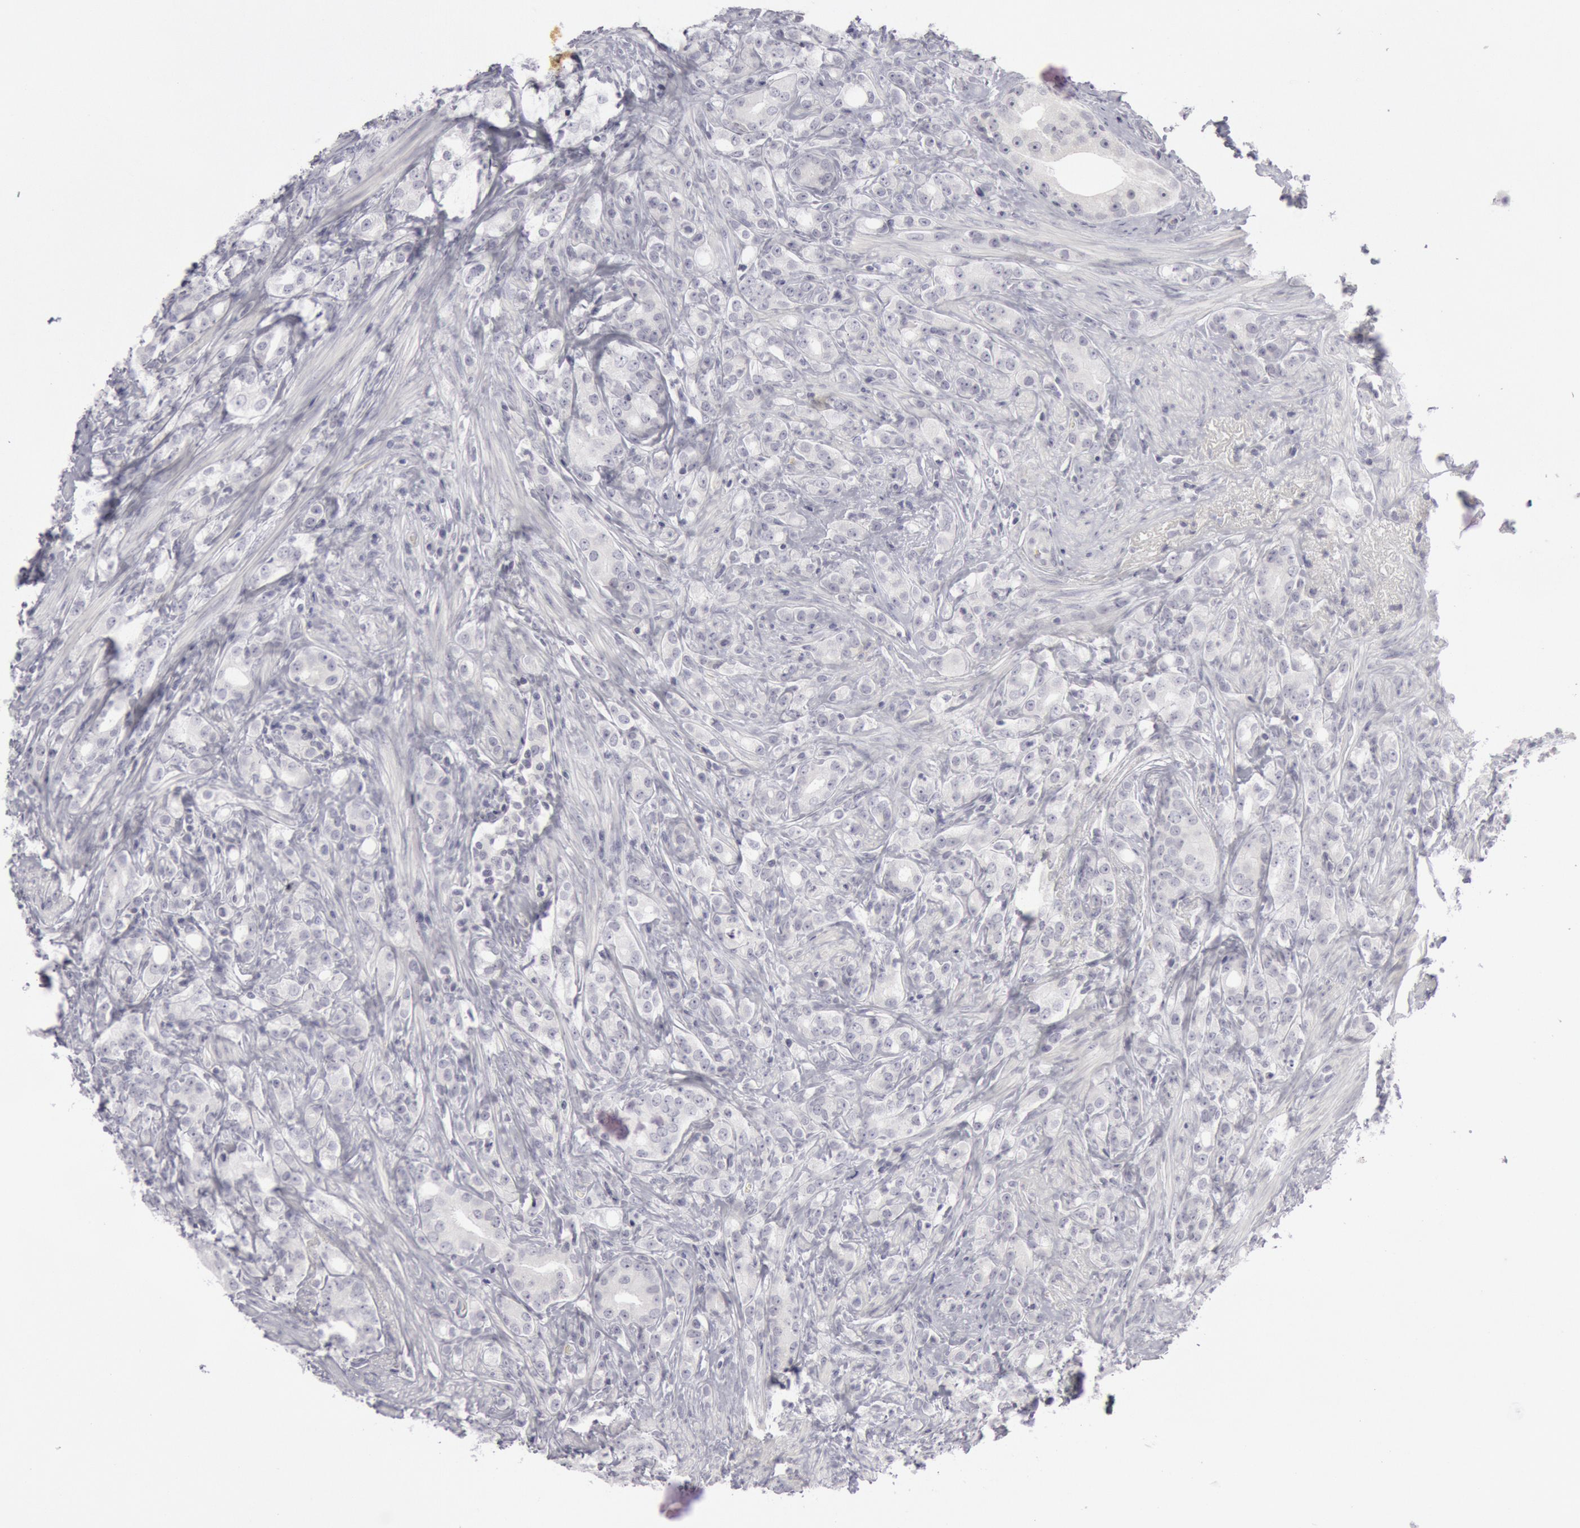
{"staining": {"intensity": "negative", "quantity": "none", "location": "none"}, "tissue": "prostate cancer", "cell_type": "Tumor cells", "image_type": "cancer", "snomed": [{"axis": "morphology", "description": "Adenocarcinoma, Medium grade"}, {"axis": "topography", "description": "Prostate"}], "caption": "High magnification brightfield microscopy of prostate adenocarcinoma (medium-grade) stained with DAB (3,3'-diaminobenzidine) (brown) and counterstained with hematoxylin (blue): tumor cells show no significant positivity. (DAB immunohistochemistry (IHC) visualized using brightfield microscopy, high magnification).", "gene": "KRT16", "patient": {"sex": "male", "age": 59}}